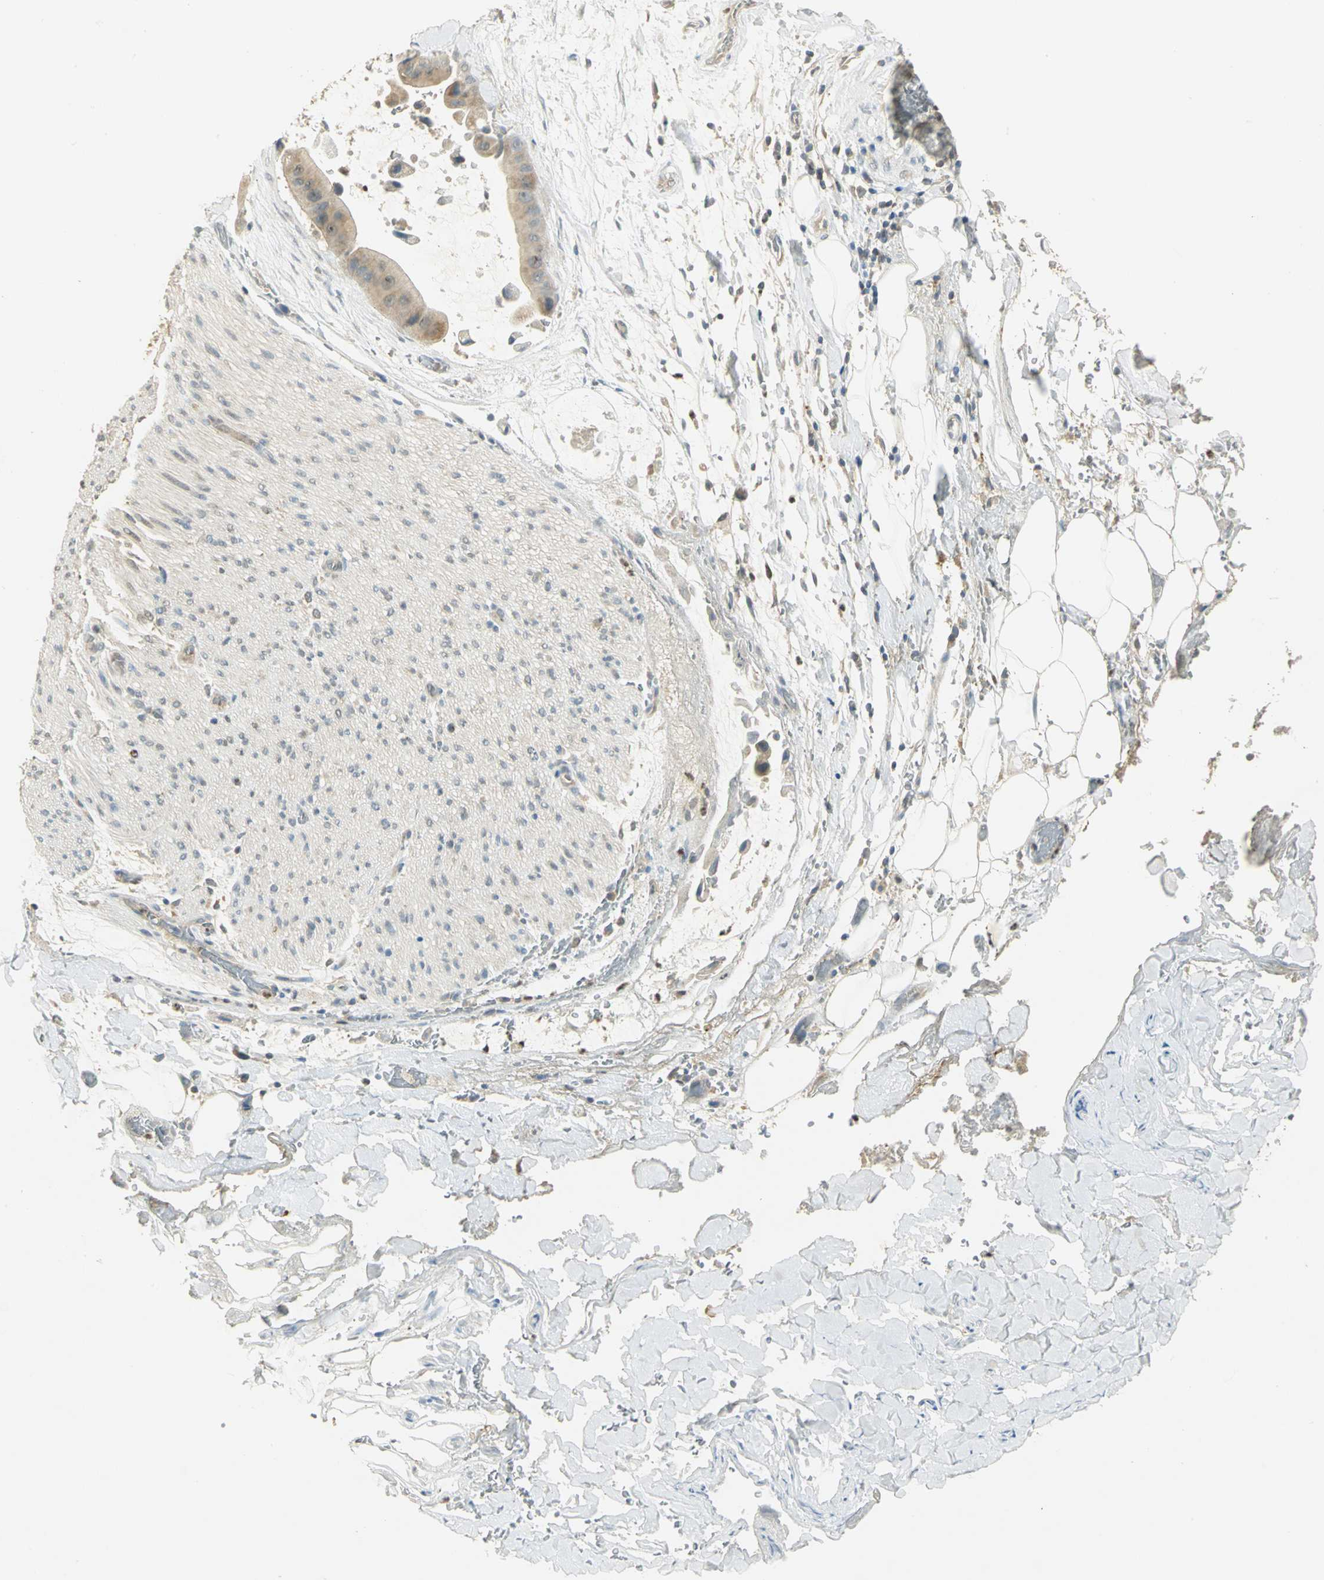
{"staining": {"intensity": "moderate", "quantity": "25%-75%", "location": "cytoplasmic/membranous,nuclear"}, "tissue": "adipose tissue", "cell_type": "Adipocytes", "image_type": "normal", "snomed": [{"axis": "morphology", "description": "Normal tissue, NOS"}, {"axis": "morphology", "description": "Cholangiocarcinoma"}, {"axis": "topography", "description": "Liver"}, {"axis": "topography", "description": "Peripheral nerve tissue"}], "caption": "IHC image of normal human adipose tissue stained for a protein (brown), which displays medium levels of moderate cytoplasmic/membranous,nuclear expression in about 25%-75% of adipocytes.", "gene": "BIRC2", "patient": {"sex": "male", "age": 50}}